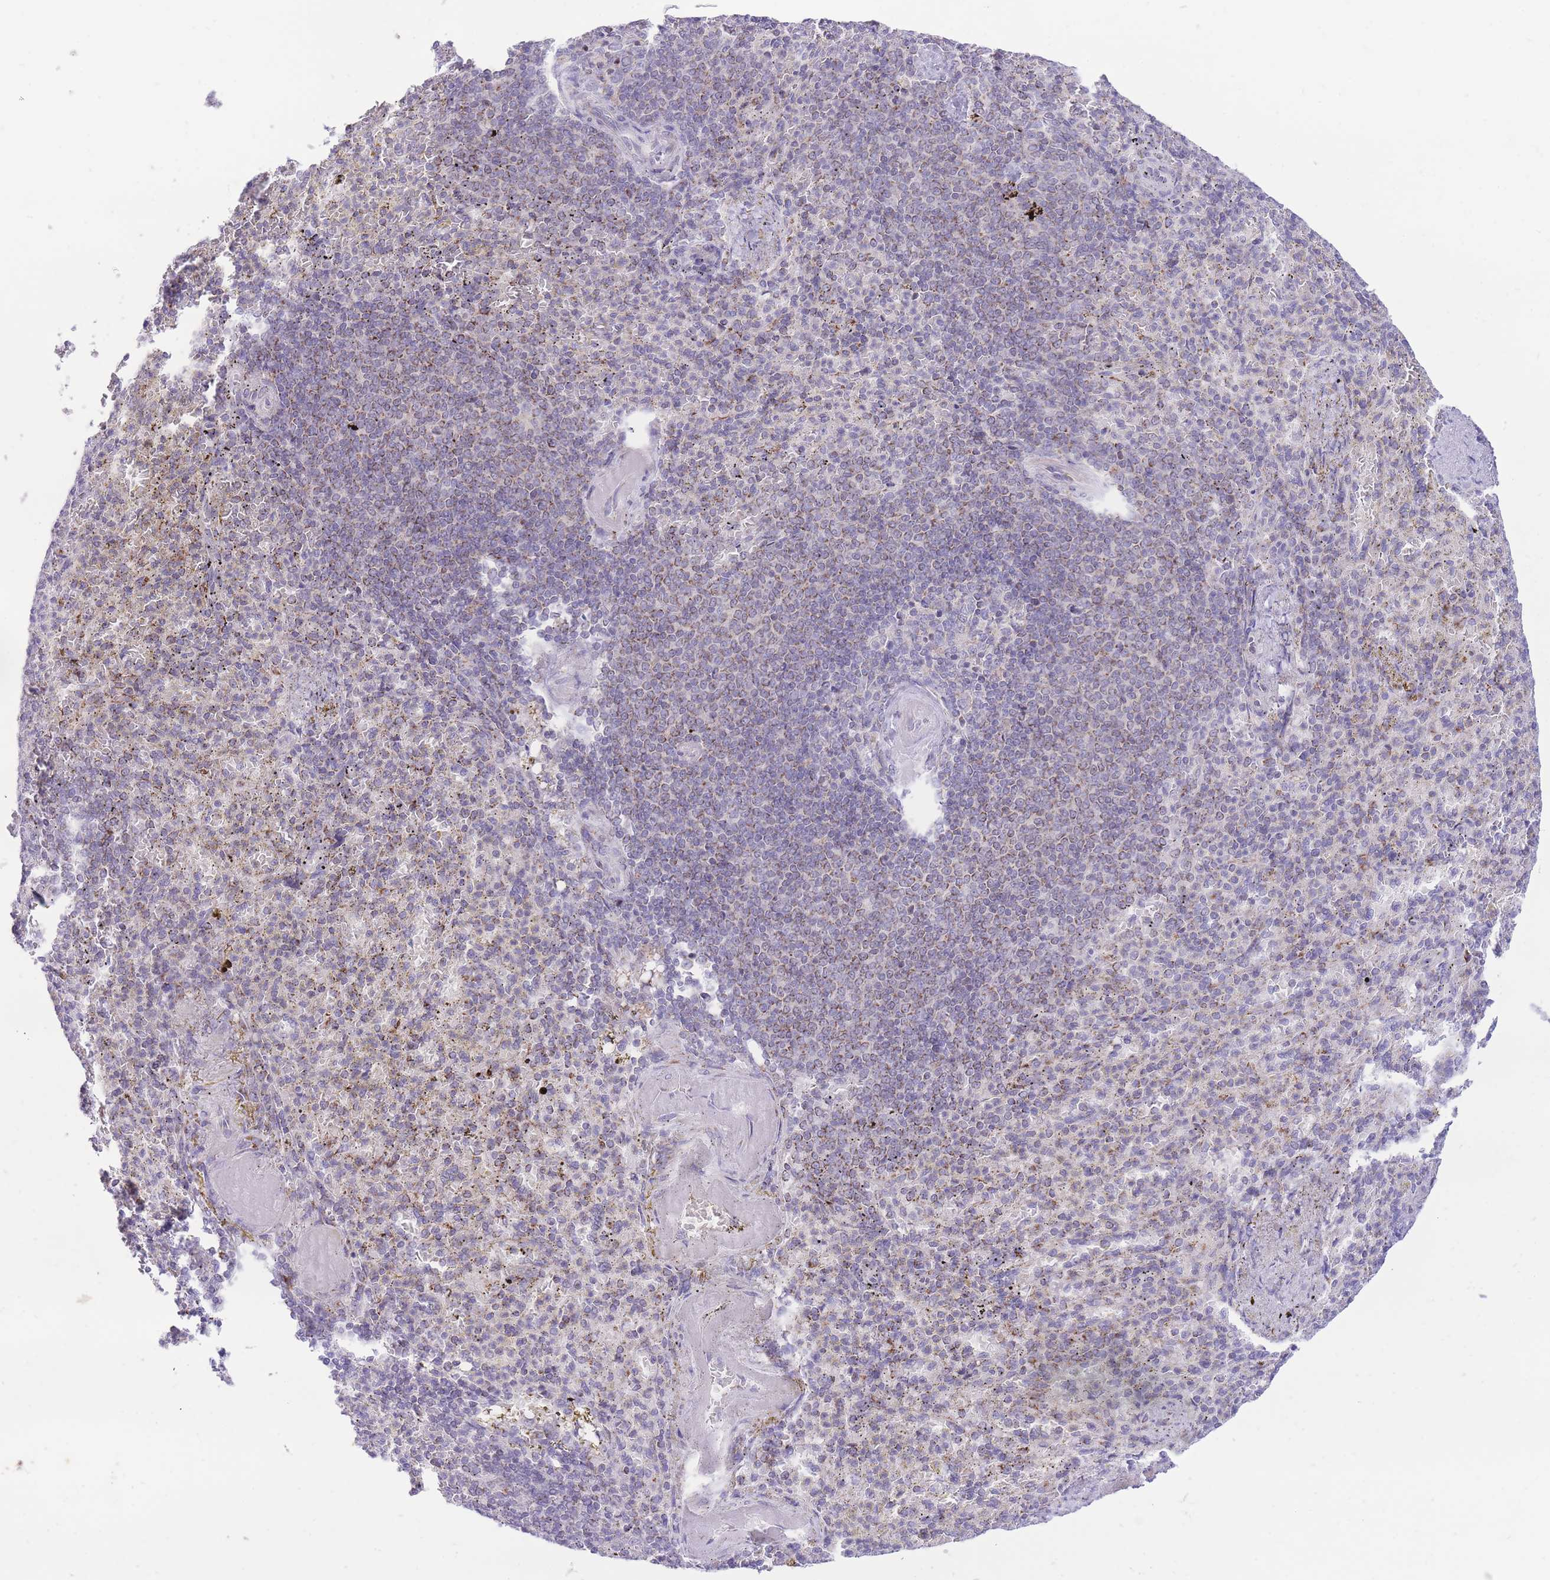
{"staining": {"intensity": "negative", "quantity": "none", "location": "none"}, "tissue": "spleen", "cell_type": "Cells in red pulp", "image_type": "normal", "snomed": [{"axis": "morphology", "description": "Normal tissue, NOS"}, {"axis": "topography", "description": "Spleen"}], "caption": "This is a photomicrograph of immunohistochemistry (IHC) staining of normal spleen, which shows no staining in cells in red pulp. (Stains: DAB (3,3'-diaminobenzidine) immunohistochemistry (IHC) with hematoxylin counter stain, Microscopy: brightfield microscopy at high magnification).", "gene": "DENND2D", "patient": {"sex": "female", "age": 74}}